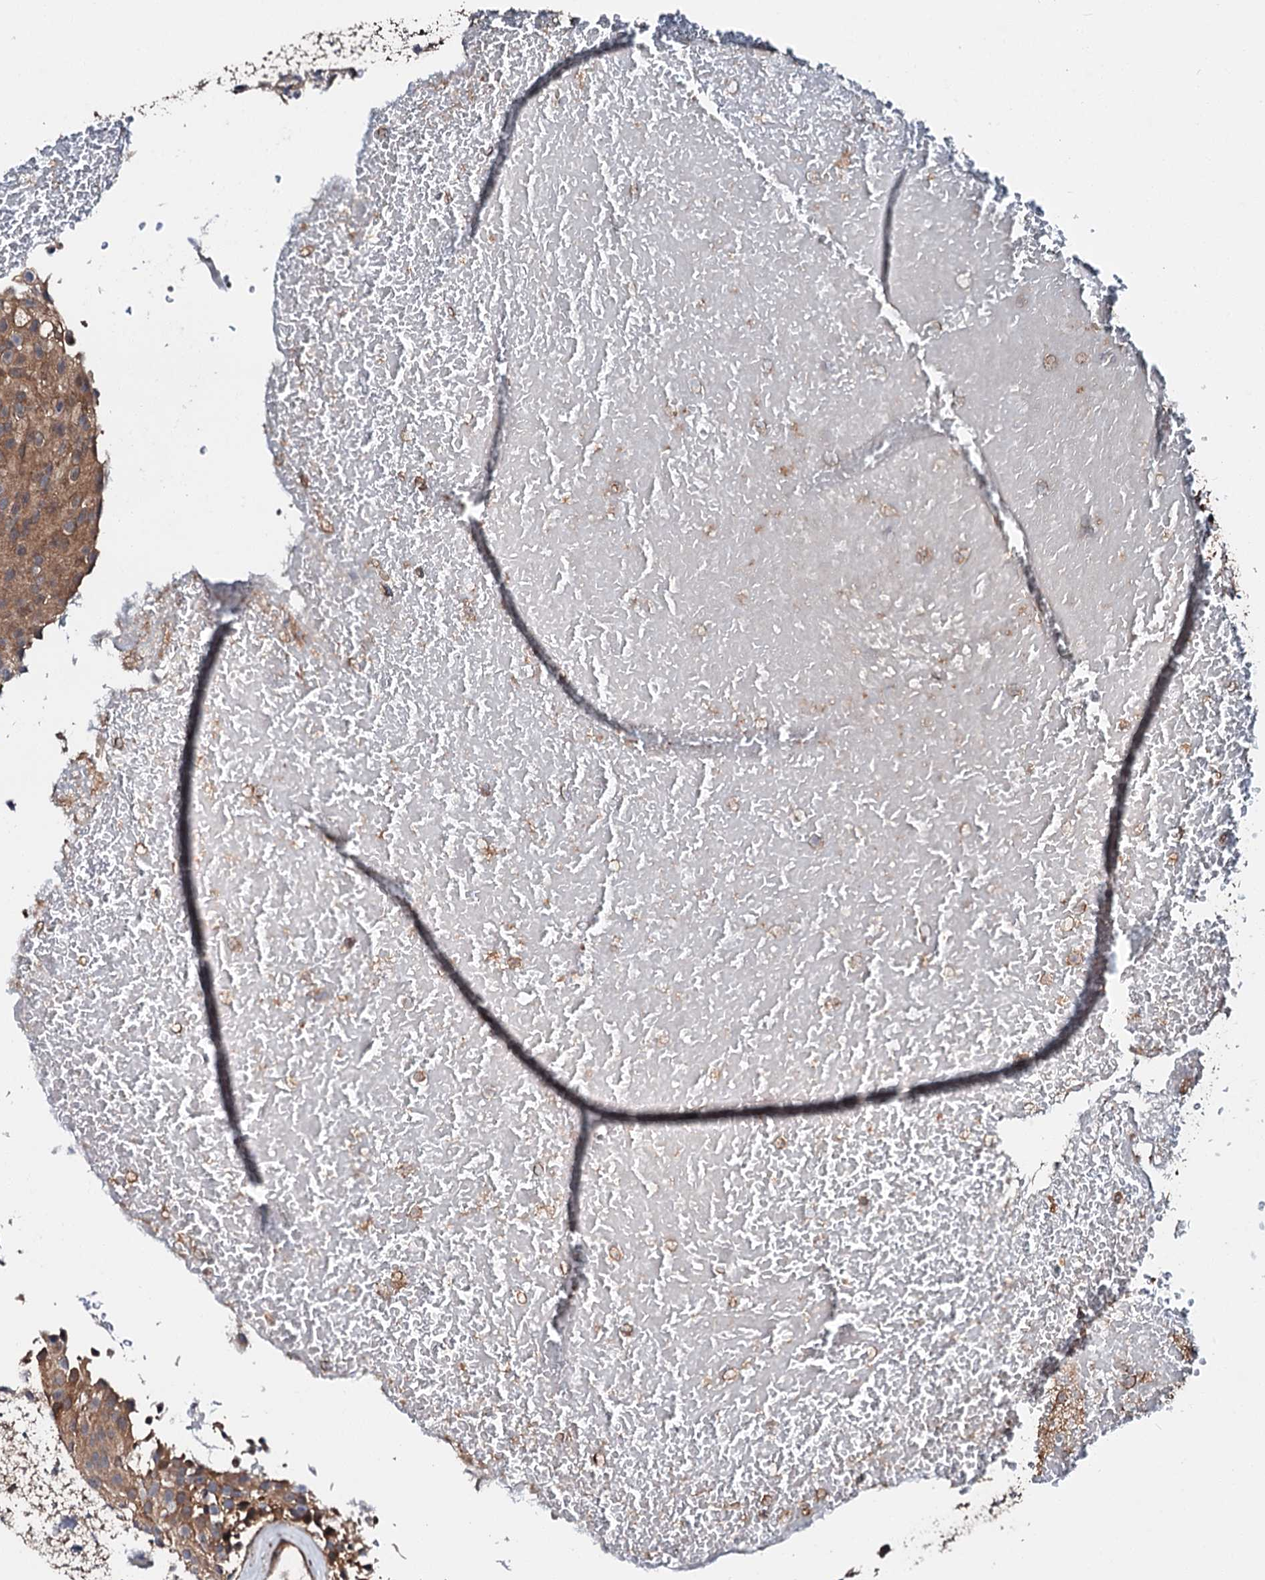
{"staining": {"intensity": "moderate", "quantity": ">75%", "location": "cytoplasmic/membranous"}, "tissue": "urothelial cancer", "cell_type": "Tumor cells", "image_type": "cancer", "snomed": [{"axis": "morphology", "description": "Urothelial carcinoma, Low grade"}, {"axis": "topography", "description": "Urinary bladder"}], "caption": "The immunohistochemical stain labels moderate cytoplasmic/membranous staining in tumor cells of urothelial carcinoma (low-grade) tissue.", "gene": "FGD4", "patient": {"sex": "male", "age": 78}}